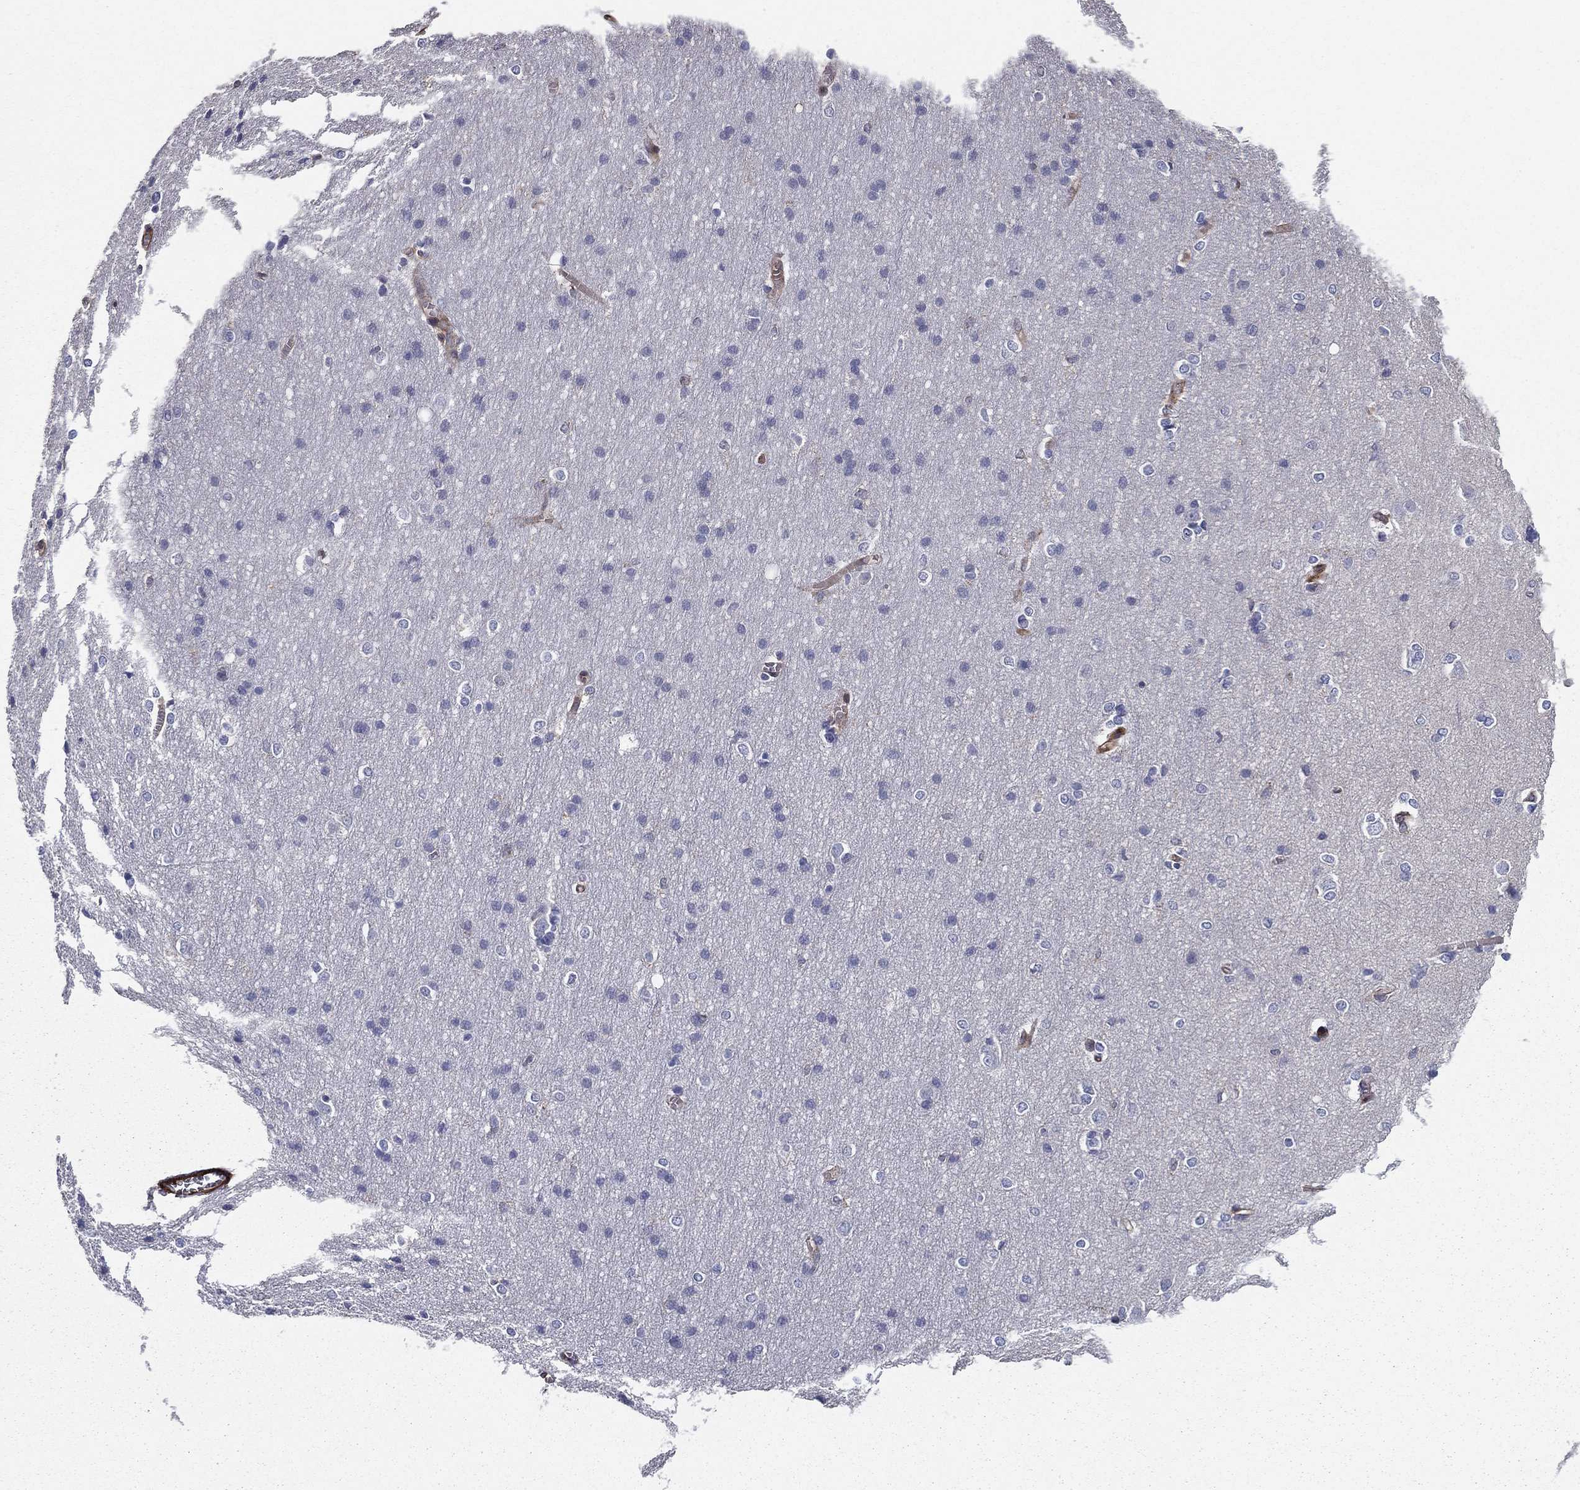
{"staining": {"intensity": "strong", "quantity": ">75%", "location": "cytoplasmic/membranous"}, "tissue": "cerebral cortex", "cell_type": "Endothelial cells", "image_type": "normal", "snomed": [{"axis": "morphology", "description": "Normal tissue, NOS"}, {"axis": "topography", "description": "Cerebral cortex"}], "caption": "Immunohistochemistry (IHC) (DAB (3,3'-diaminobenzidine)) staining of benign human cerebral cortex exhibits strong cytoplasmic/membranous protein staining in approximately >75% of endothelial cells. Using DAB (brown) and hematoxylin (blue) stains, captured at high magnification using brightfield microscopy.", "gene": "EHBP1L1", "patient": {"sex": "male", "age": 37}}